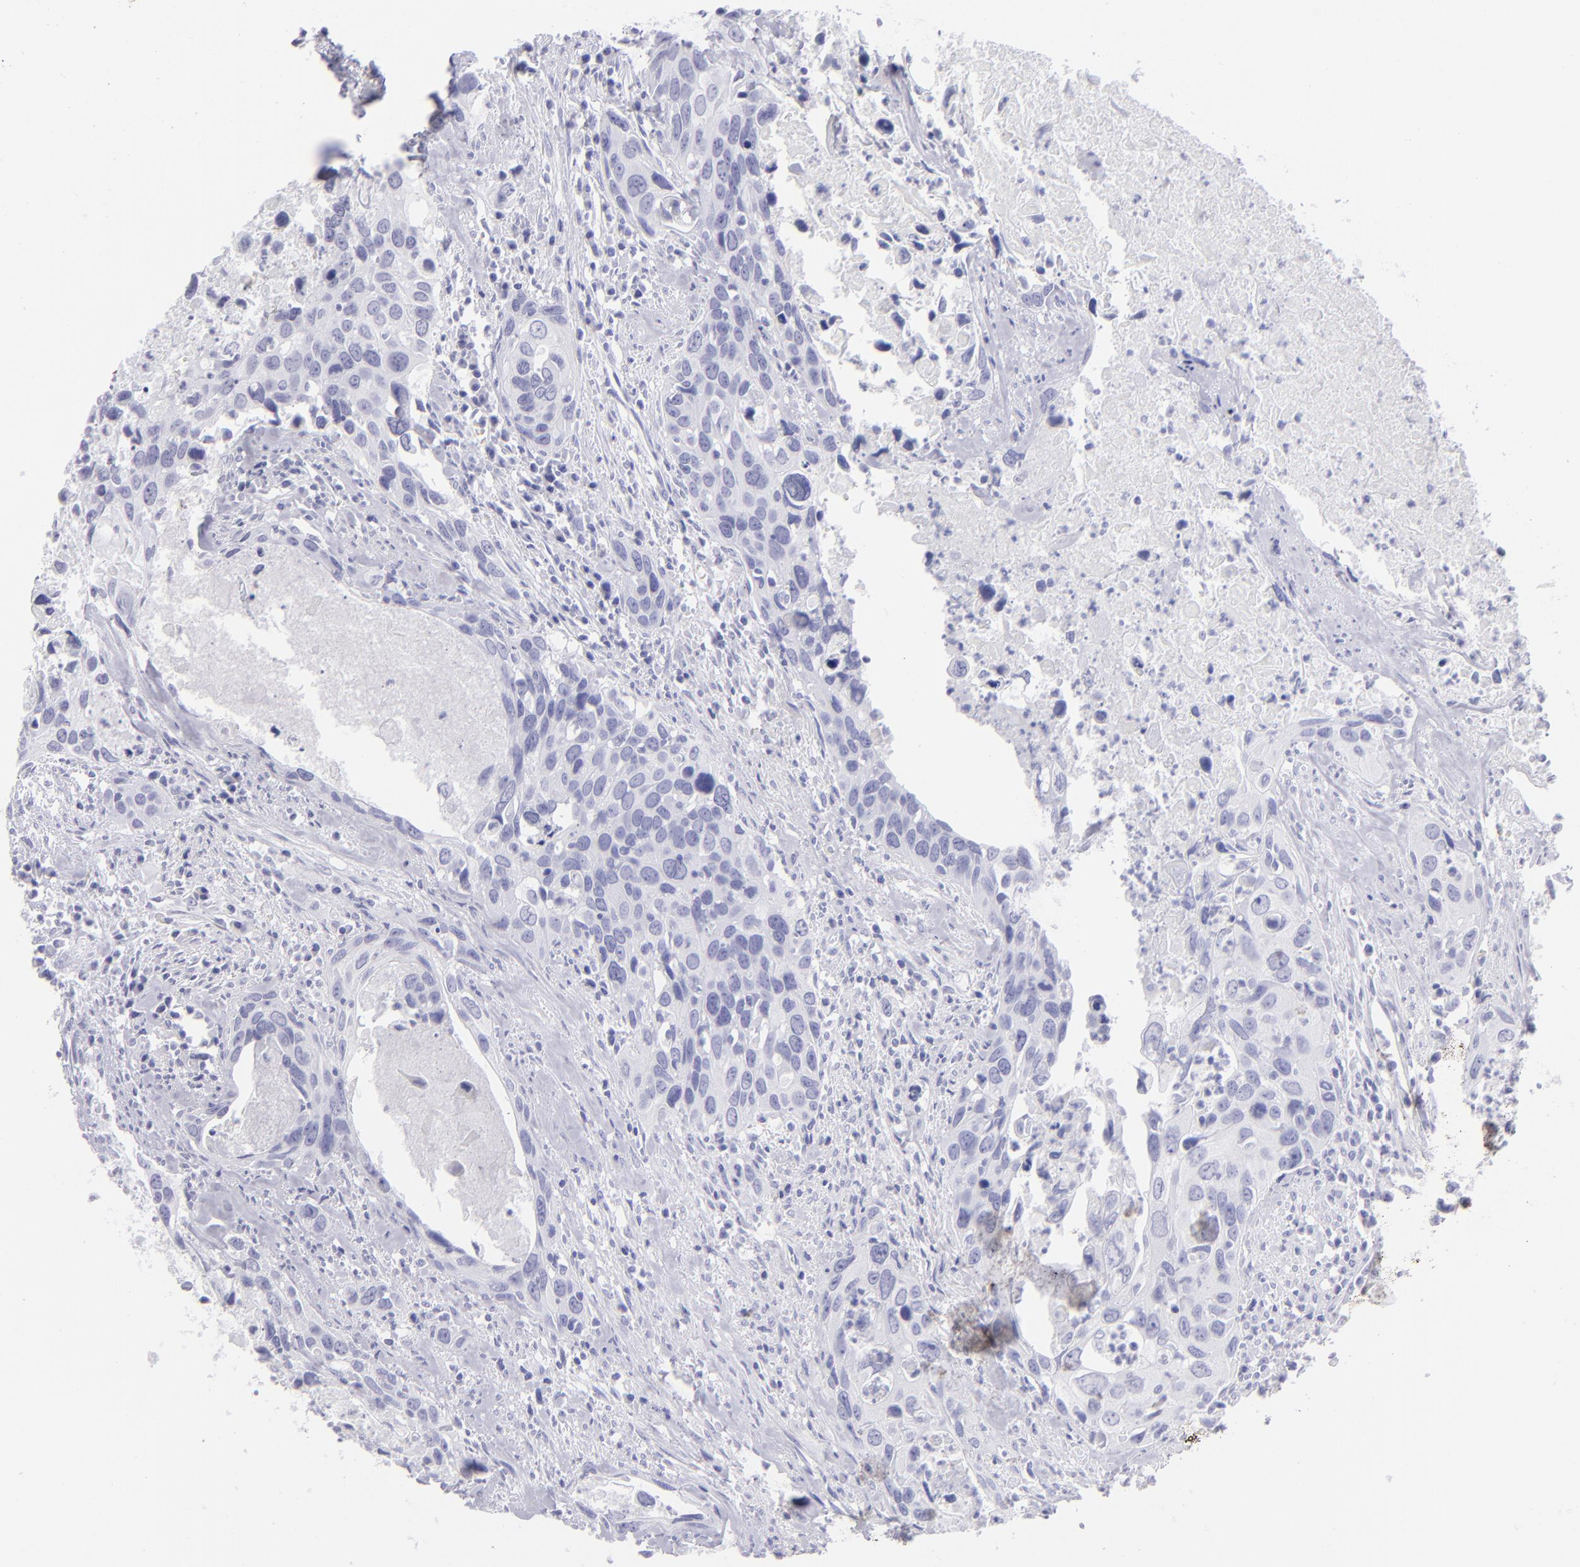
{"staining": {"intensity": "negative", "quantity": "none", "location": "none"}, "tissue": "urothelial cancer", "cell_type": "Tumor cells", "image_type": "cancer", "snomed": [{"axis": "morphology", "description": "Urothelial carcinoma, High grade"}, {"axis": "topography", "description": "Urinary bladder"}], "caption": "This is a image of immunohistochemistry (IHC) staining of urothelial cancer, which shows no expression in tumor cells.", "gene": "SLC1A3", "patient": {"sex": "male", "age": 71}}